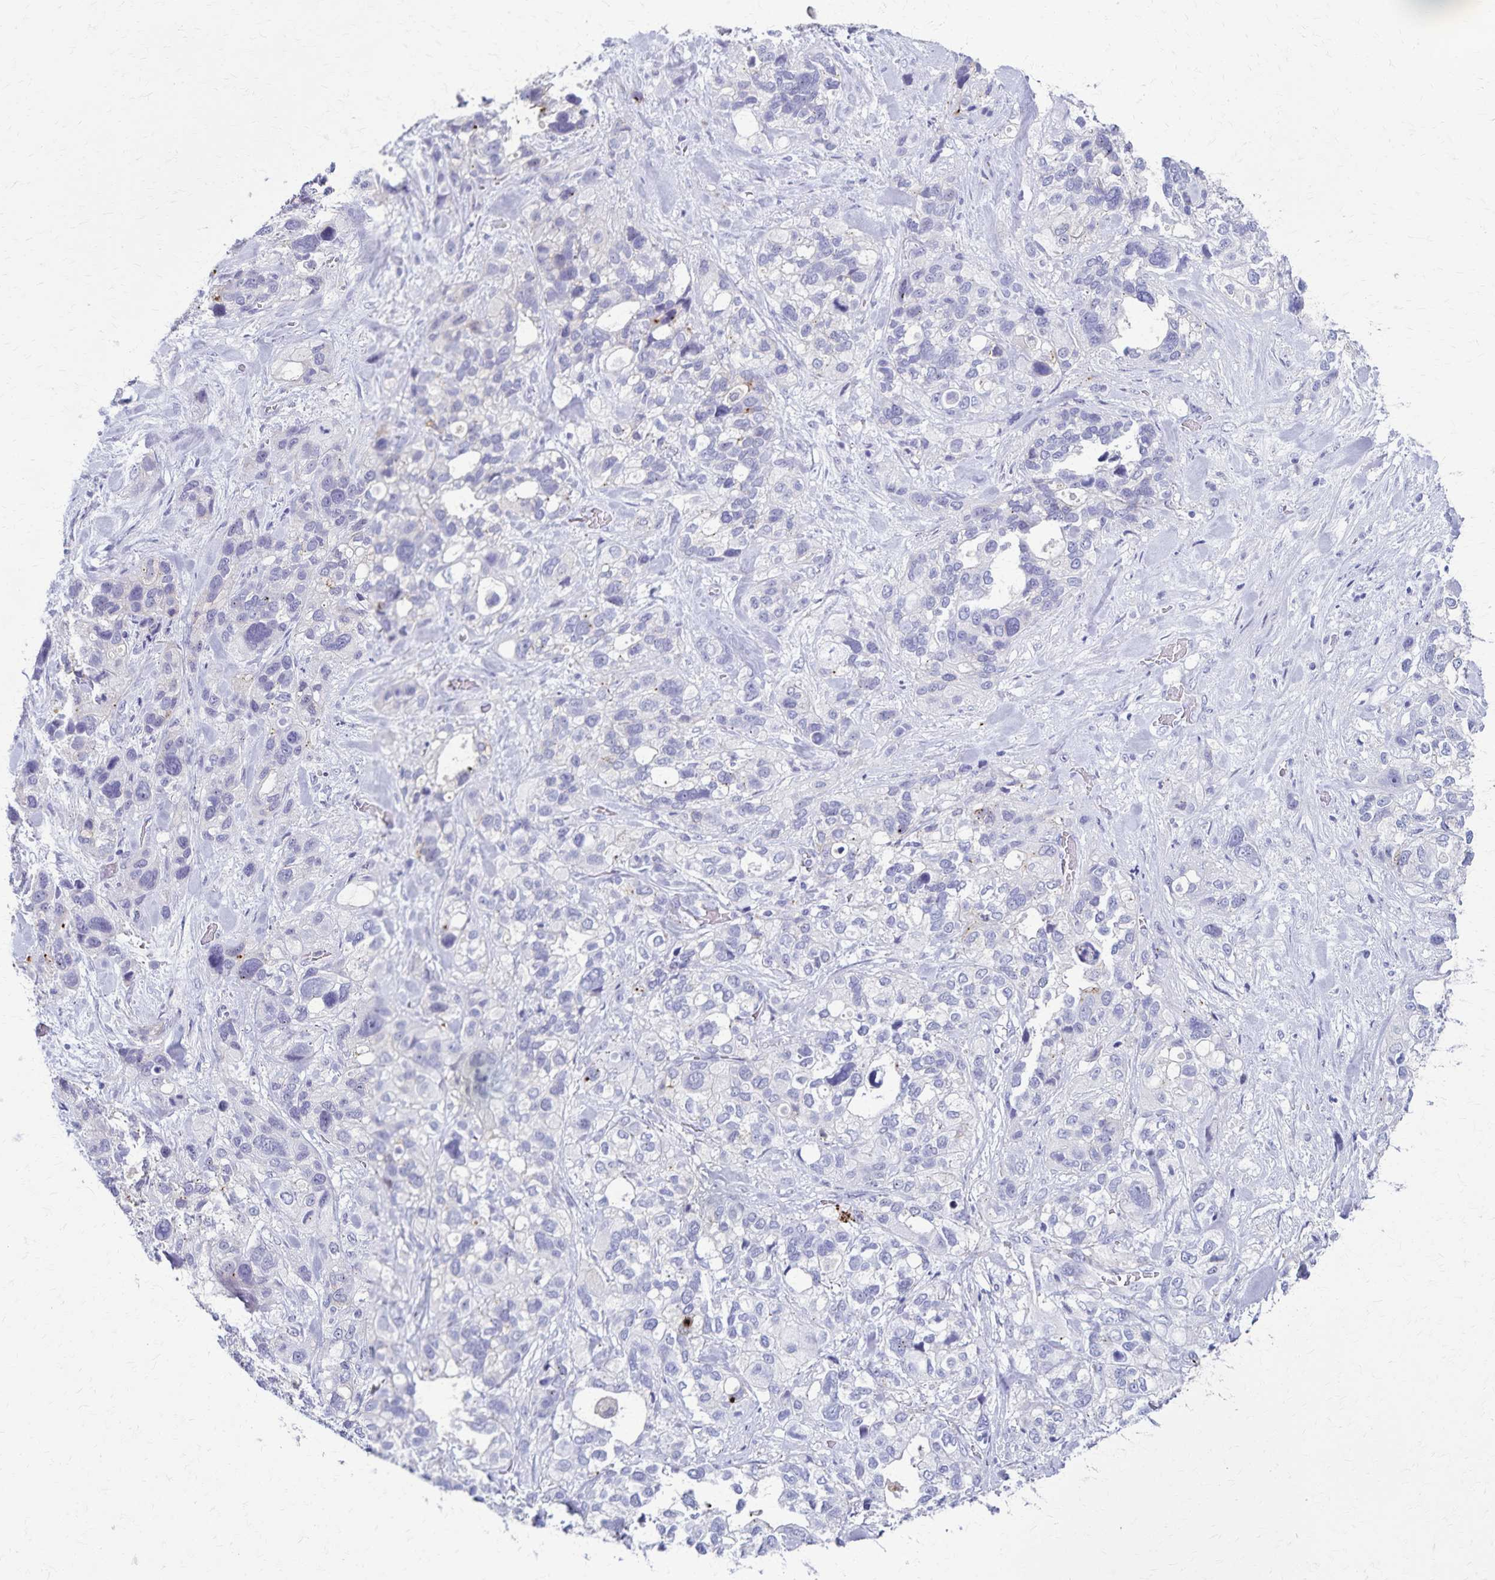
{"staining": {"intensity": "negative", "quantity": "none", "location": "none"}, "tissue": "stomach cancer", "cell_type": "Tumor cells", "image_type": "cancer", "snomed": [{"axis": "morphology", "description": "Adenocarcinoma, NOS"}, {"axis": "topography", "description": "Stomach, upper"}], "caption": "A high-resolution micrograph shows immunohistochemistry staining of adenocarcinoma (stomach), which exhibits no significant positivity in tumor cells.", "gene": "TMEM60", "patient": {"sex": "female", "age": 81}}